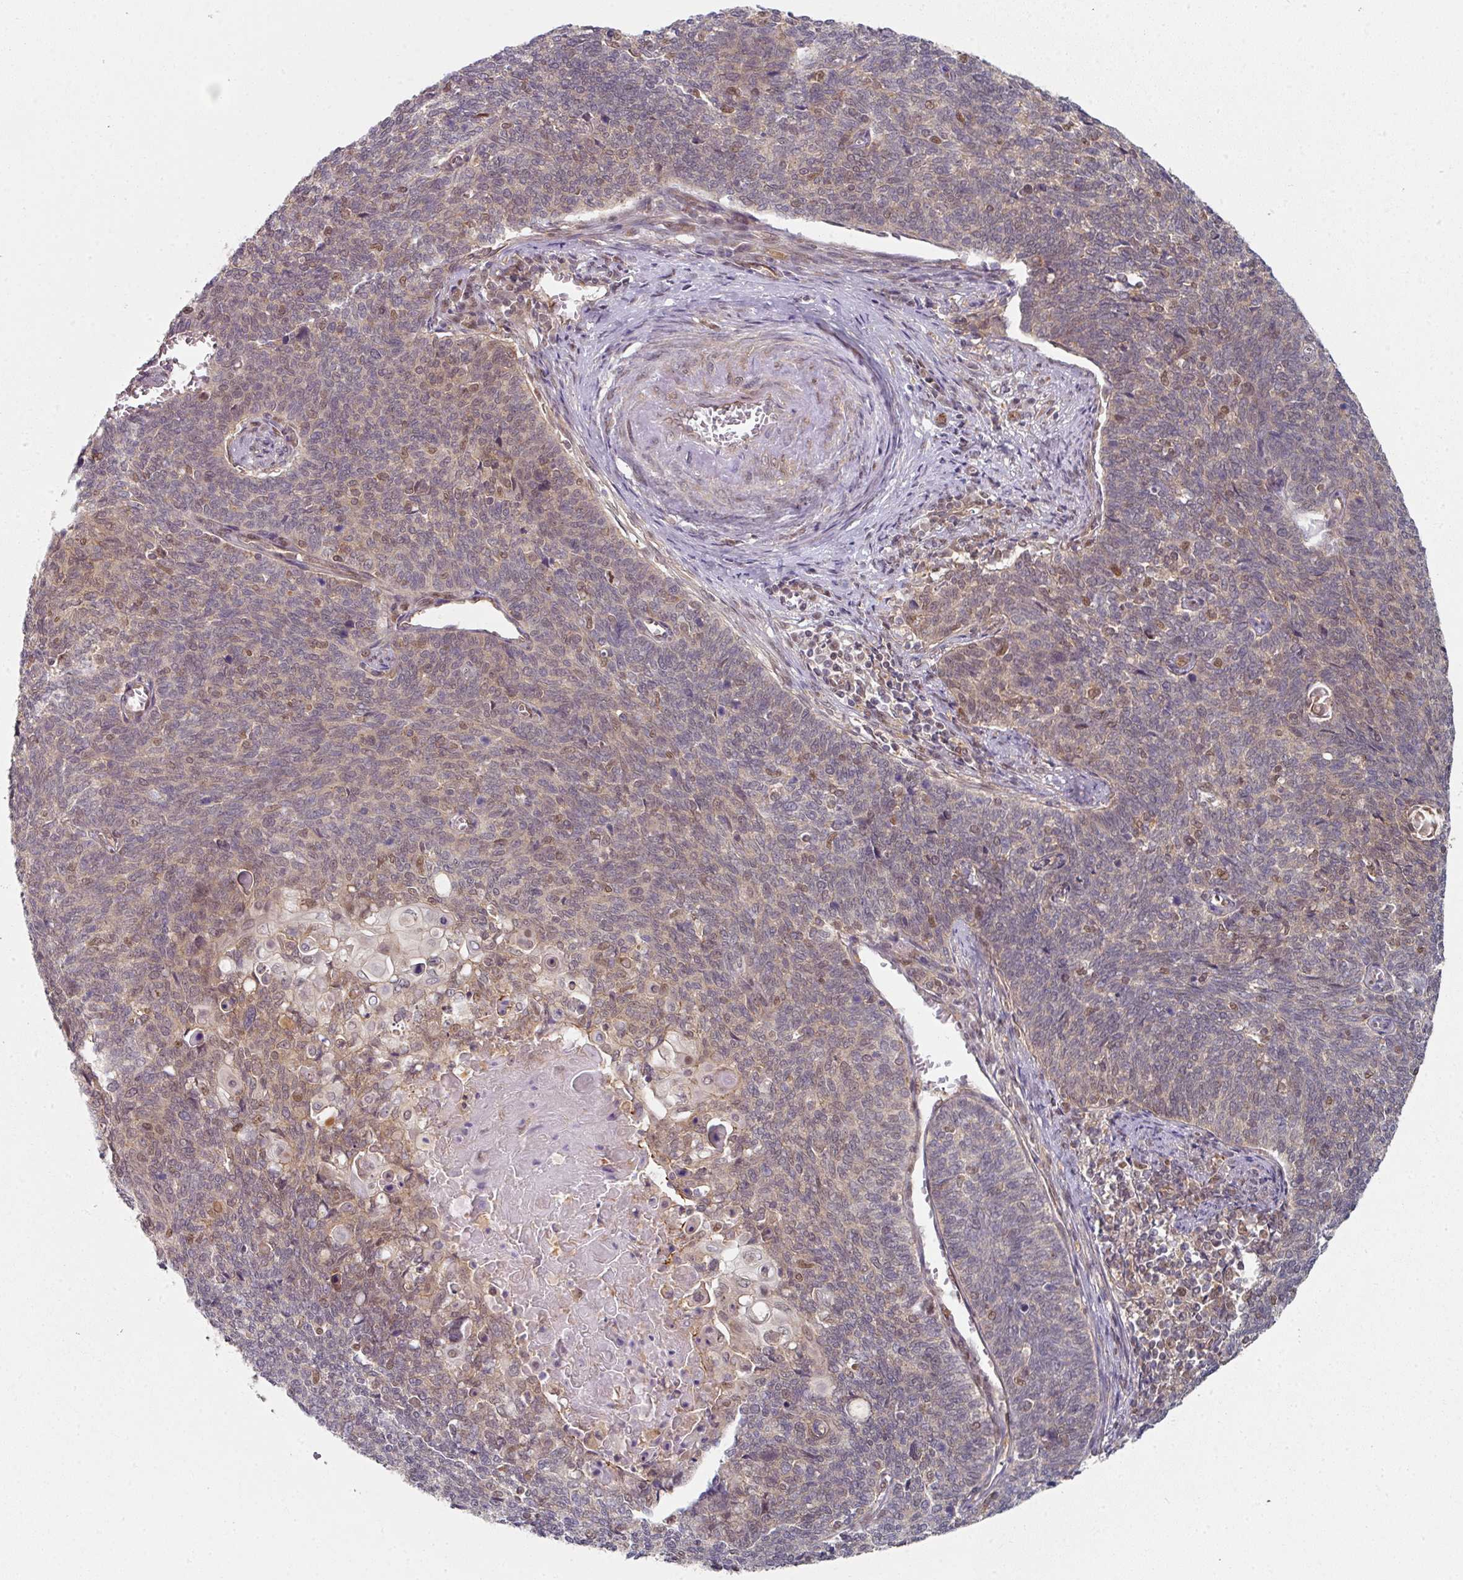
{"staining": {"intensity": "weak", "quantity": "<25%", "location": "cytoplasmic/membranous"}, "tissue": "cervical cancer", "cell_type": "Tumor cells", "image_type": "cancer", "snomed": [{"axis": "morphology", "description": "Squamous cell carcinoma, NOS"}, {"axis": "topography", "description": "Cervix"}], "caption": "The immunohistochemistry photomicrograph has no significant expression in tumor cells of squamous cell carcinoma (cervical) tissue.", "gene": "PSME3IP1", "patient": {"sex": "female", "age": 39}}